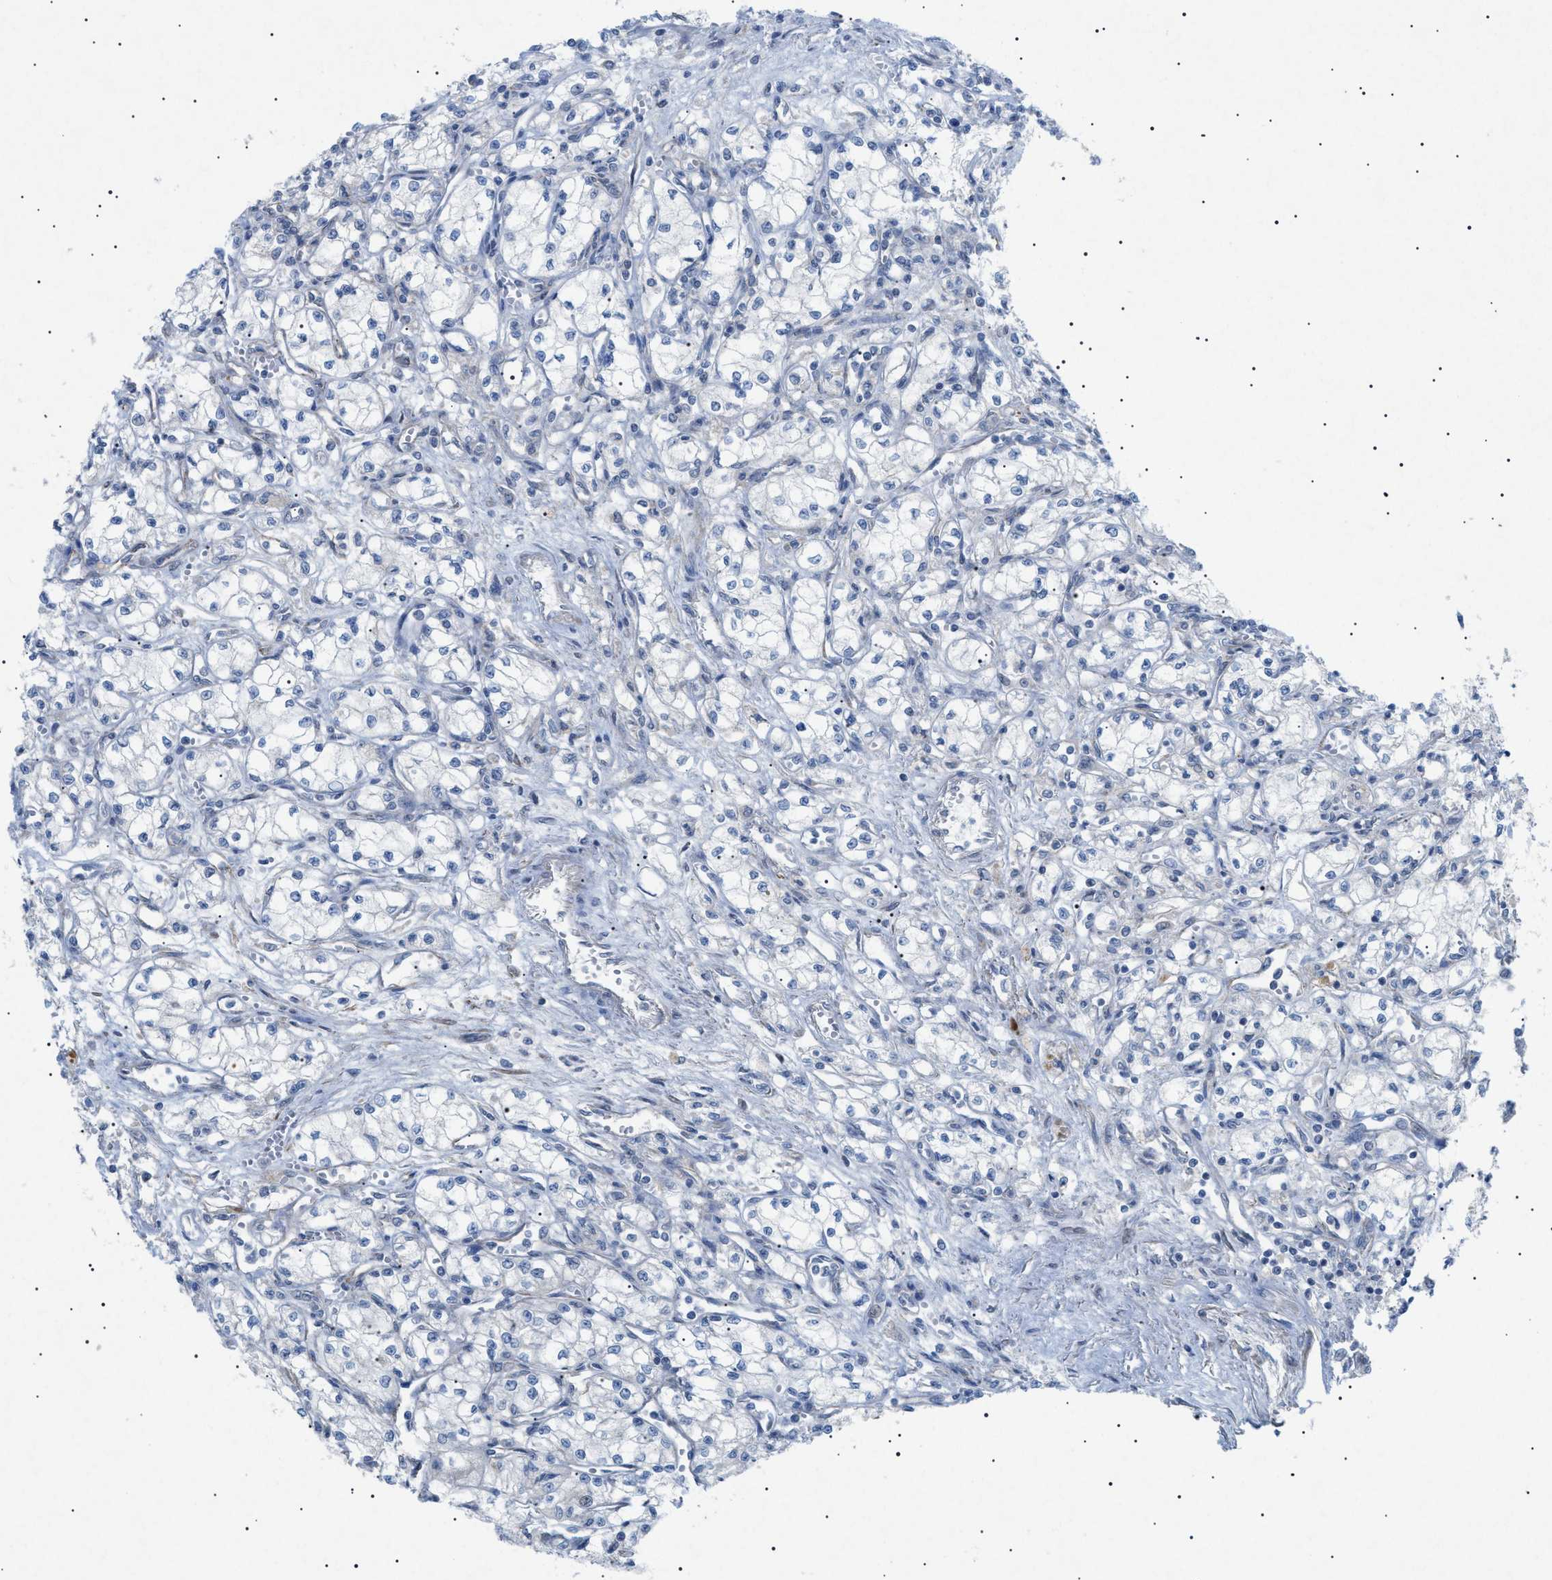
{"staining": {"intensity": "negative", "quantity": "none", "location": "none"}, "tissue": "renal cancer", "cell_type": "Tumor cells", "image_type": "cancer", "snomed": [{"axis": "morphology", "description": "Normal tissue, NOS"}, {"axis": "morphology", "description": "Adenocarcinoma, NOS"}, {"axis": "topography", "description": "Kidney"}], "caption": "This is an immunohistochemistry micrograph of renal cancer (adenocarcinoma). There is no expression in tumor cells.", "gene": "ADAMTS1", "patient": {"sex": "male", "age": 59}}